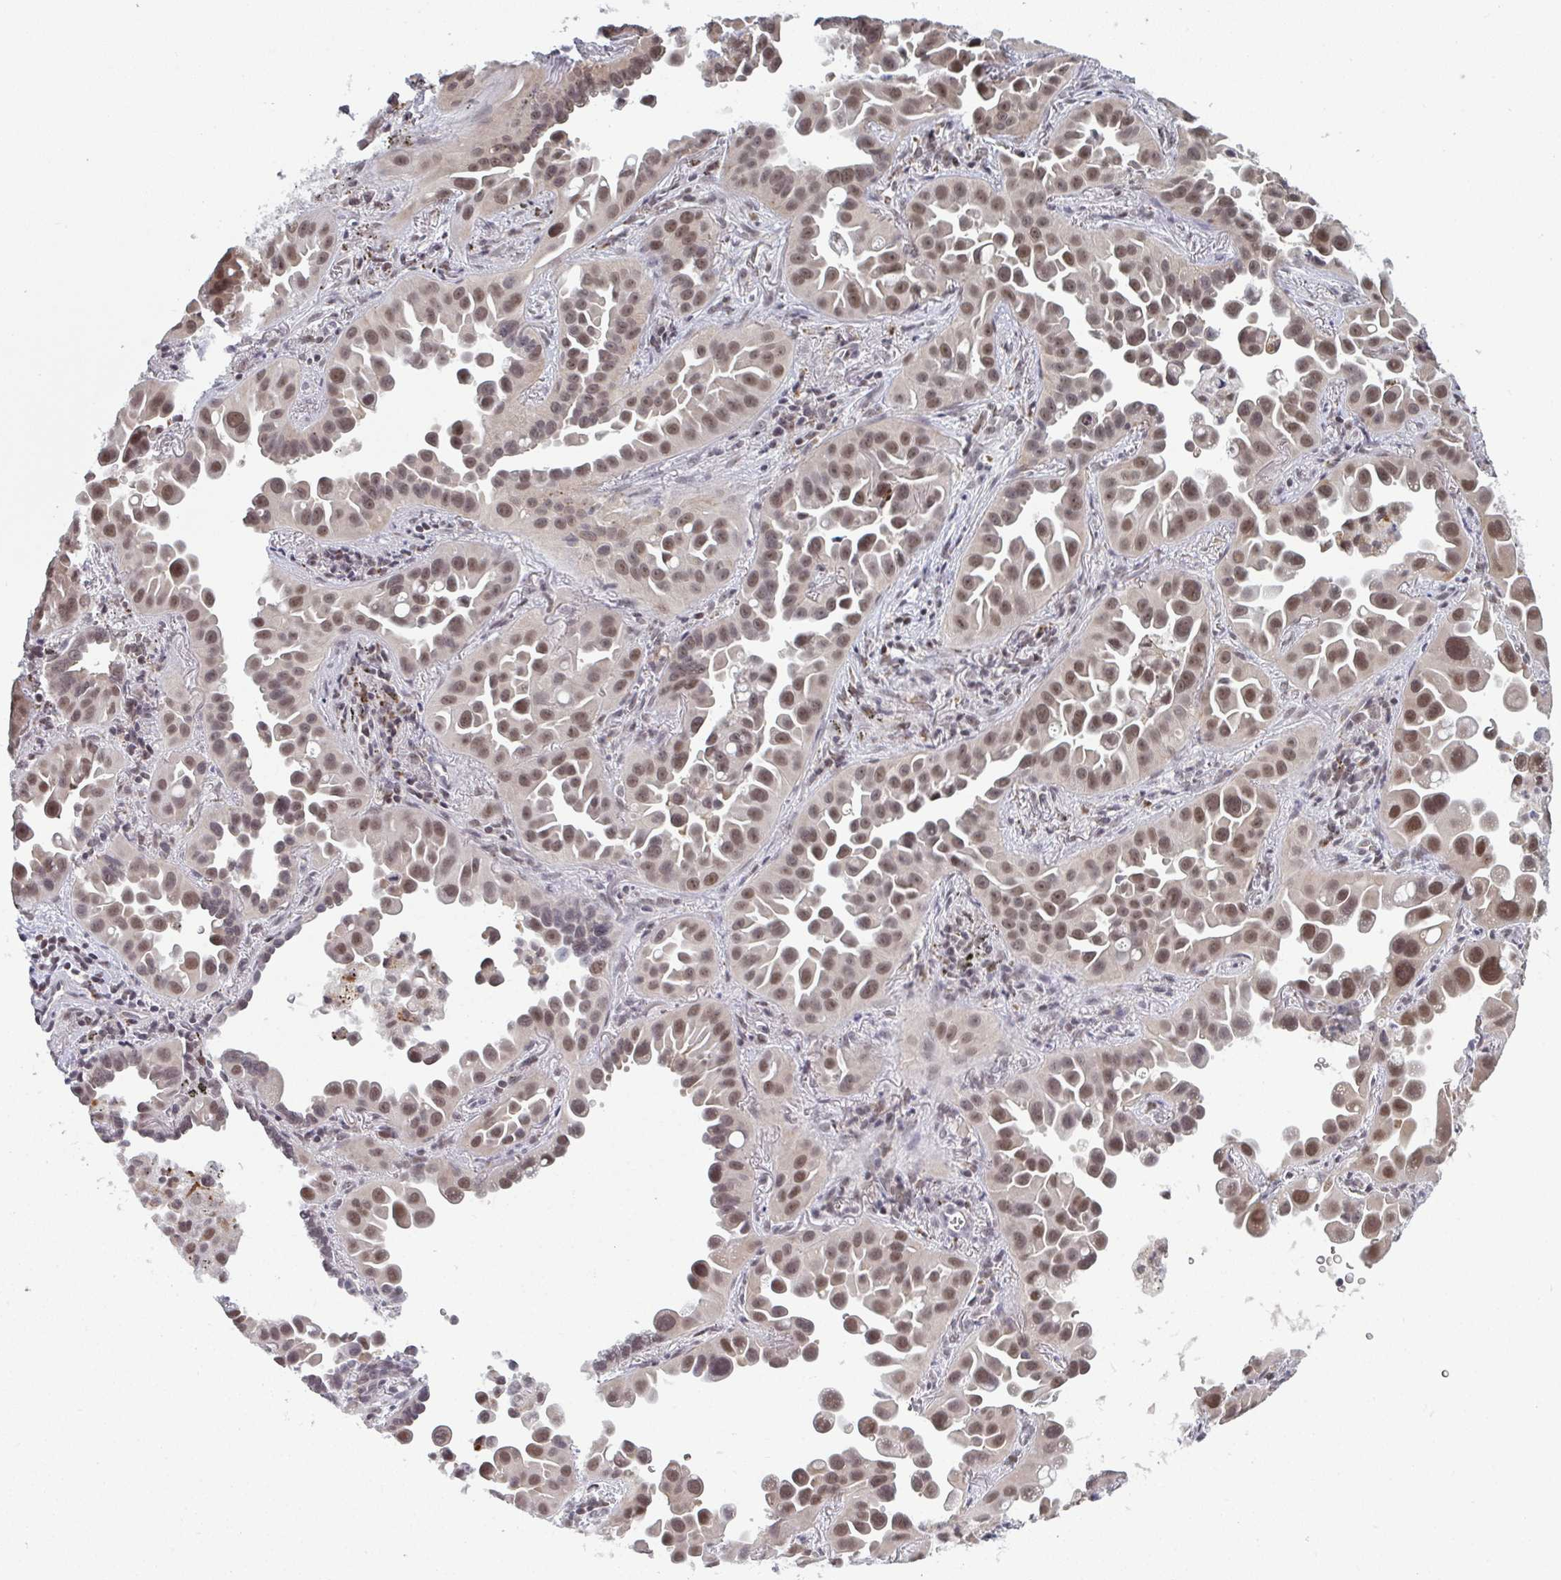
{"staining": {"intensity": "moderate", "quantity": ">75%", "location": "nuclear"}, "tissue": "lung cancer", "cell_type": "Tumor cells", "image_type": "cancer", "snomed": [{"axis": "morphology", "description": "Adenocarcinoma, NOS"}, {"axis": "topography", "description": "Lung"}], "caption": "Immunohistochemistry (IHC) photomicrograph of neoplastic tissue: human lung cancer (adenocarcinoma) stained using immunohistochemistry (IHC) displays medium levels of moderate protein expression localized specifically in the nuclear of tumor cells, appearing as a nuclear brown color.", "gene": "ATF1", "patient": {"sex": "male", "age": 68}}